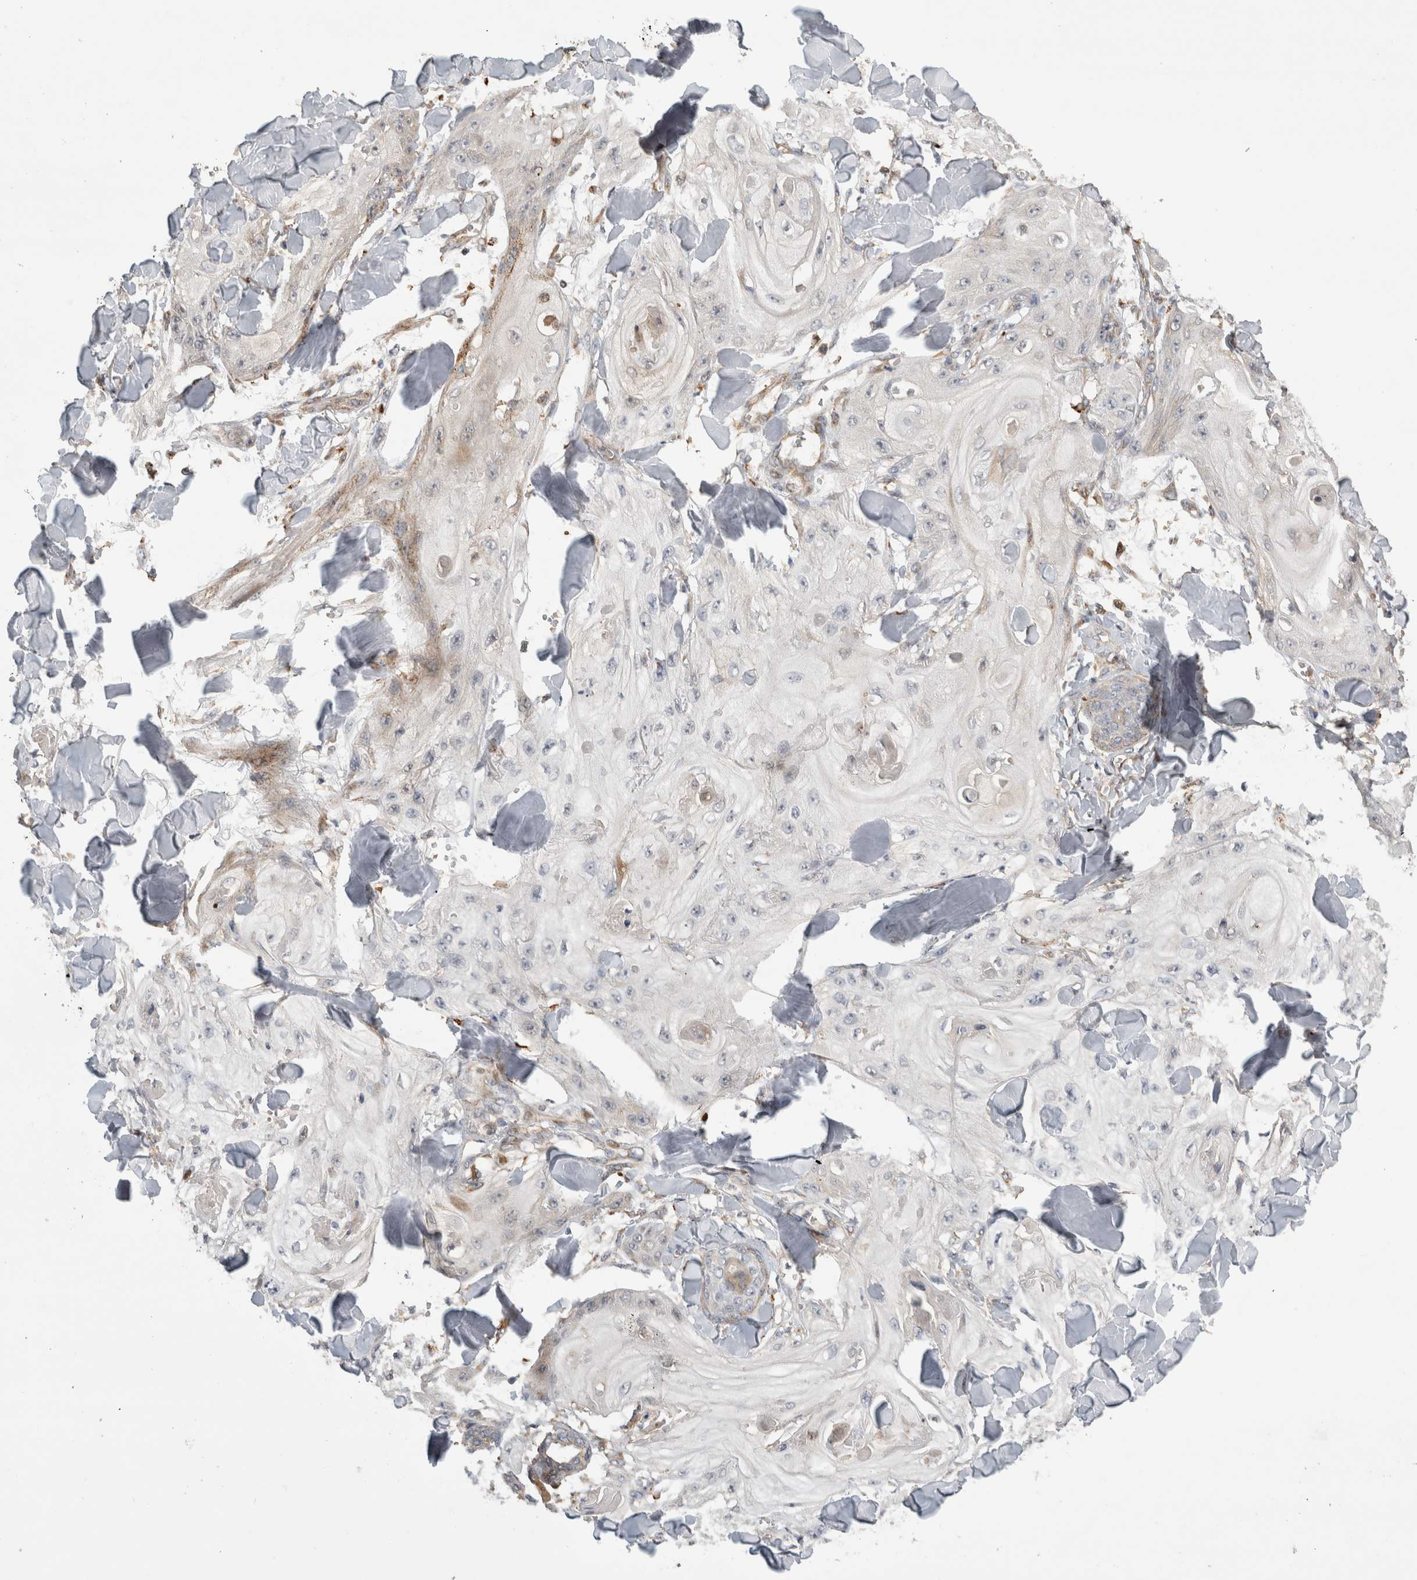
{"staining": {"intensity": "weak", "quantity": "<25%", "location": "cytoplasmic/membranous"}, "tissue": "skin cancer", "cell_type": "Tumor cells", "image_type": "cancer", "snomed": [{"axis": "morphology", "description": "Squamous cell carcinoma, NOS"}, {"axis": "topography", "description": "Skin"}], "caption": "An image of squamous cell carcinoma (skin) stained for a protein demonstrates no brown staining in tumor cells. (Brightfield microscopy of DAB (3,3'-diaminobenzidine) IHC at high magnification).", "gene": "APOL2", "patient": {"sex": "male", "age": 74}}